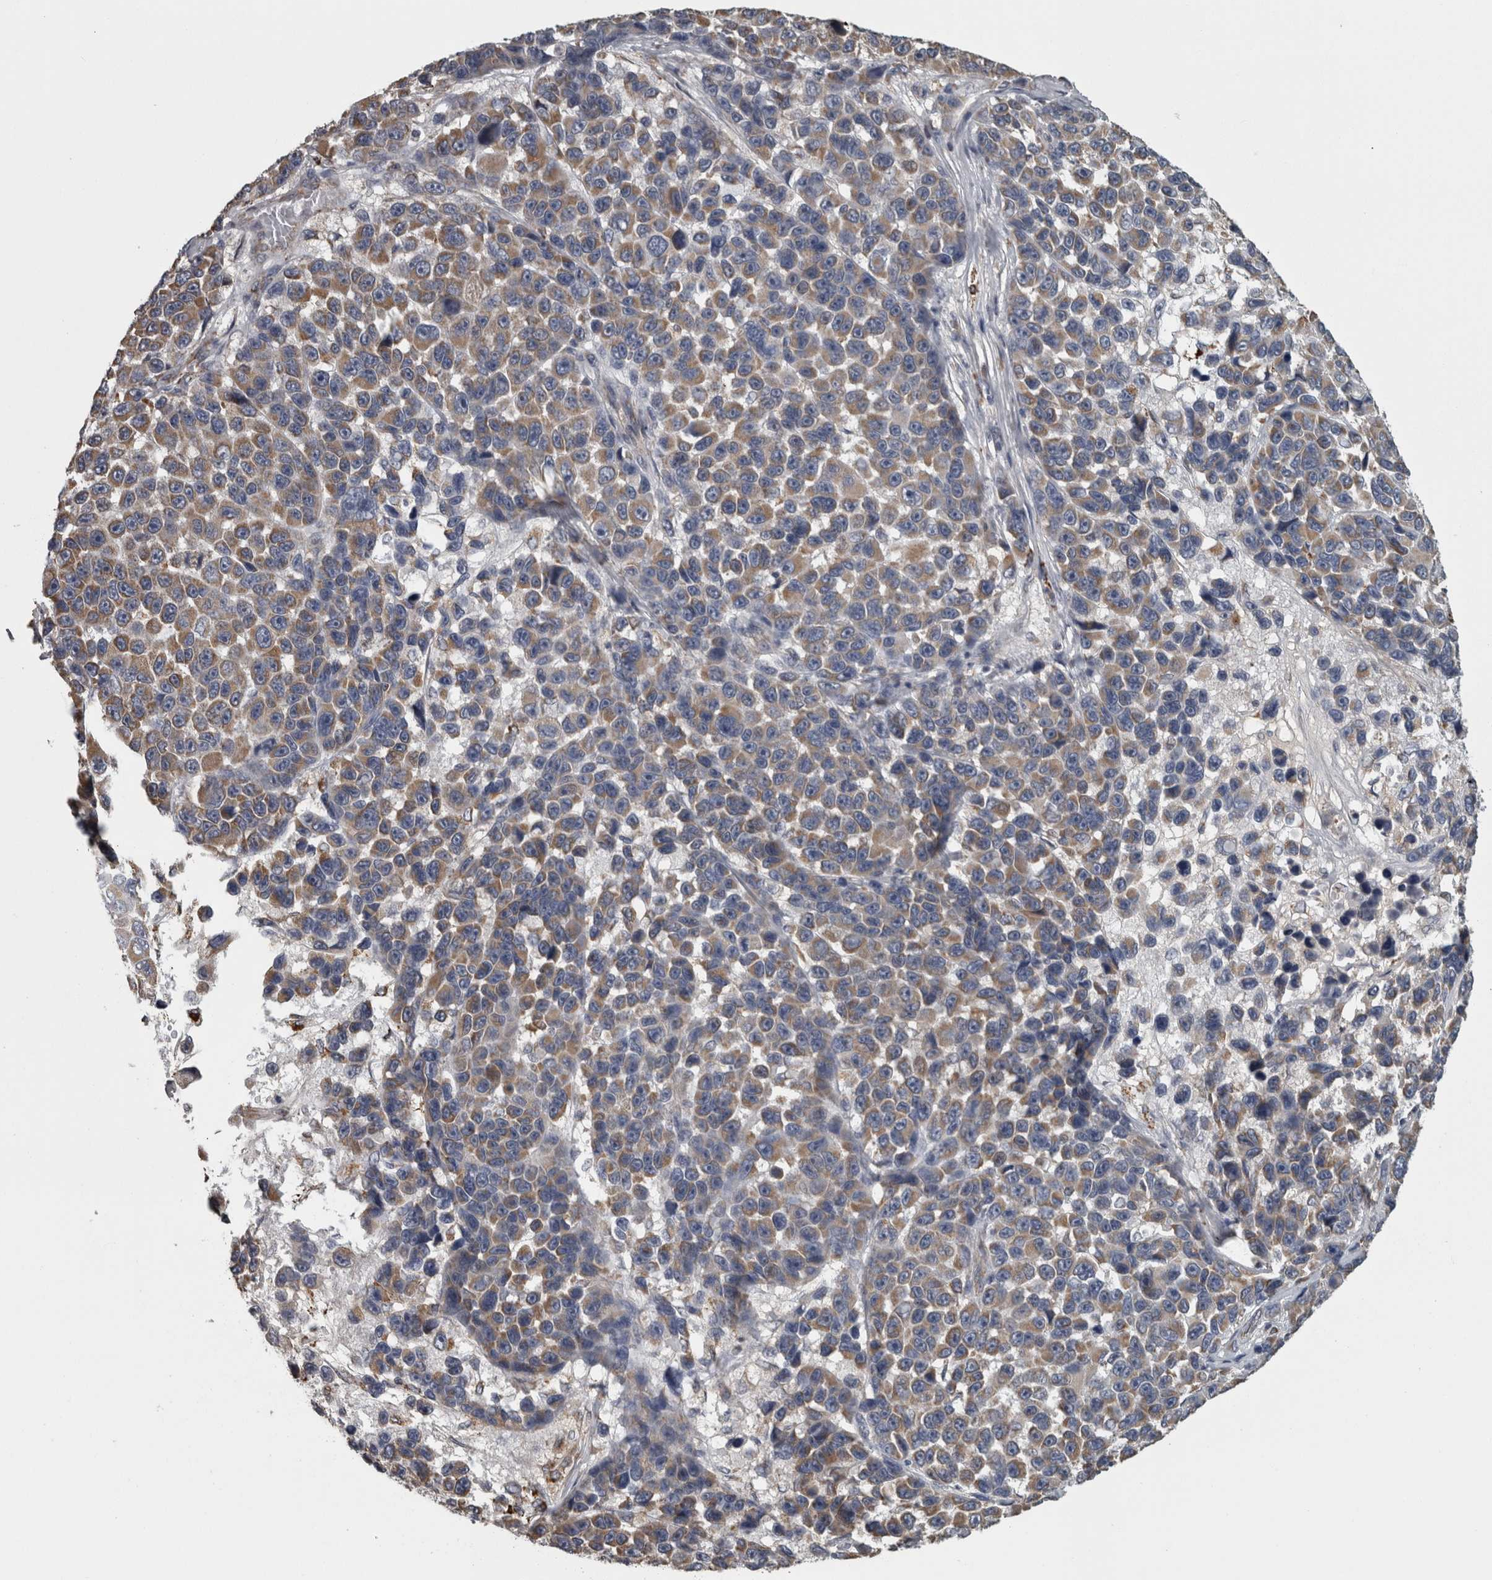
{"staining": {"intensity": "weak", "quantity": ">75%", "location": "cytoplasmic/membranous"}, "tissue": "melanoma", "cell_type": "Tumor cells", "image_type": "cancer", "snomed": [{"axis": "morphology", "description": "Malignant melanoma, NOS"}, {"axis": "topography", "description": "Skin"}], "caption": "Tumor cells demonstrate weak cytoplasmic/membranous positivity in approximately >75% of cells in melanoma. The staining is performed using DAB (3,3'-diaminobenzidine) brown chromogen to label protein expression. The nuclei are counter-stained blue using hematoxylin.", "gene": "FRK", "patient": {"sex": "male", "age": 53}}